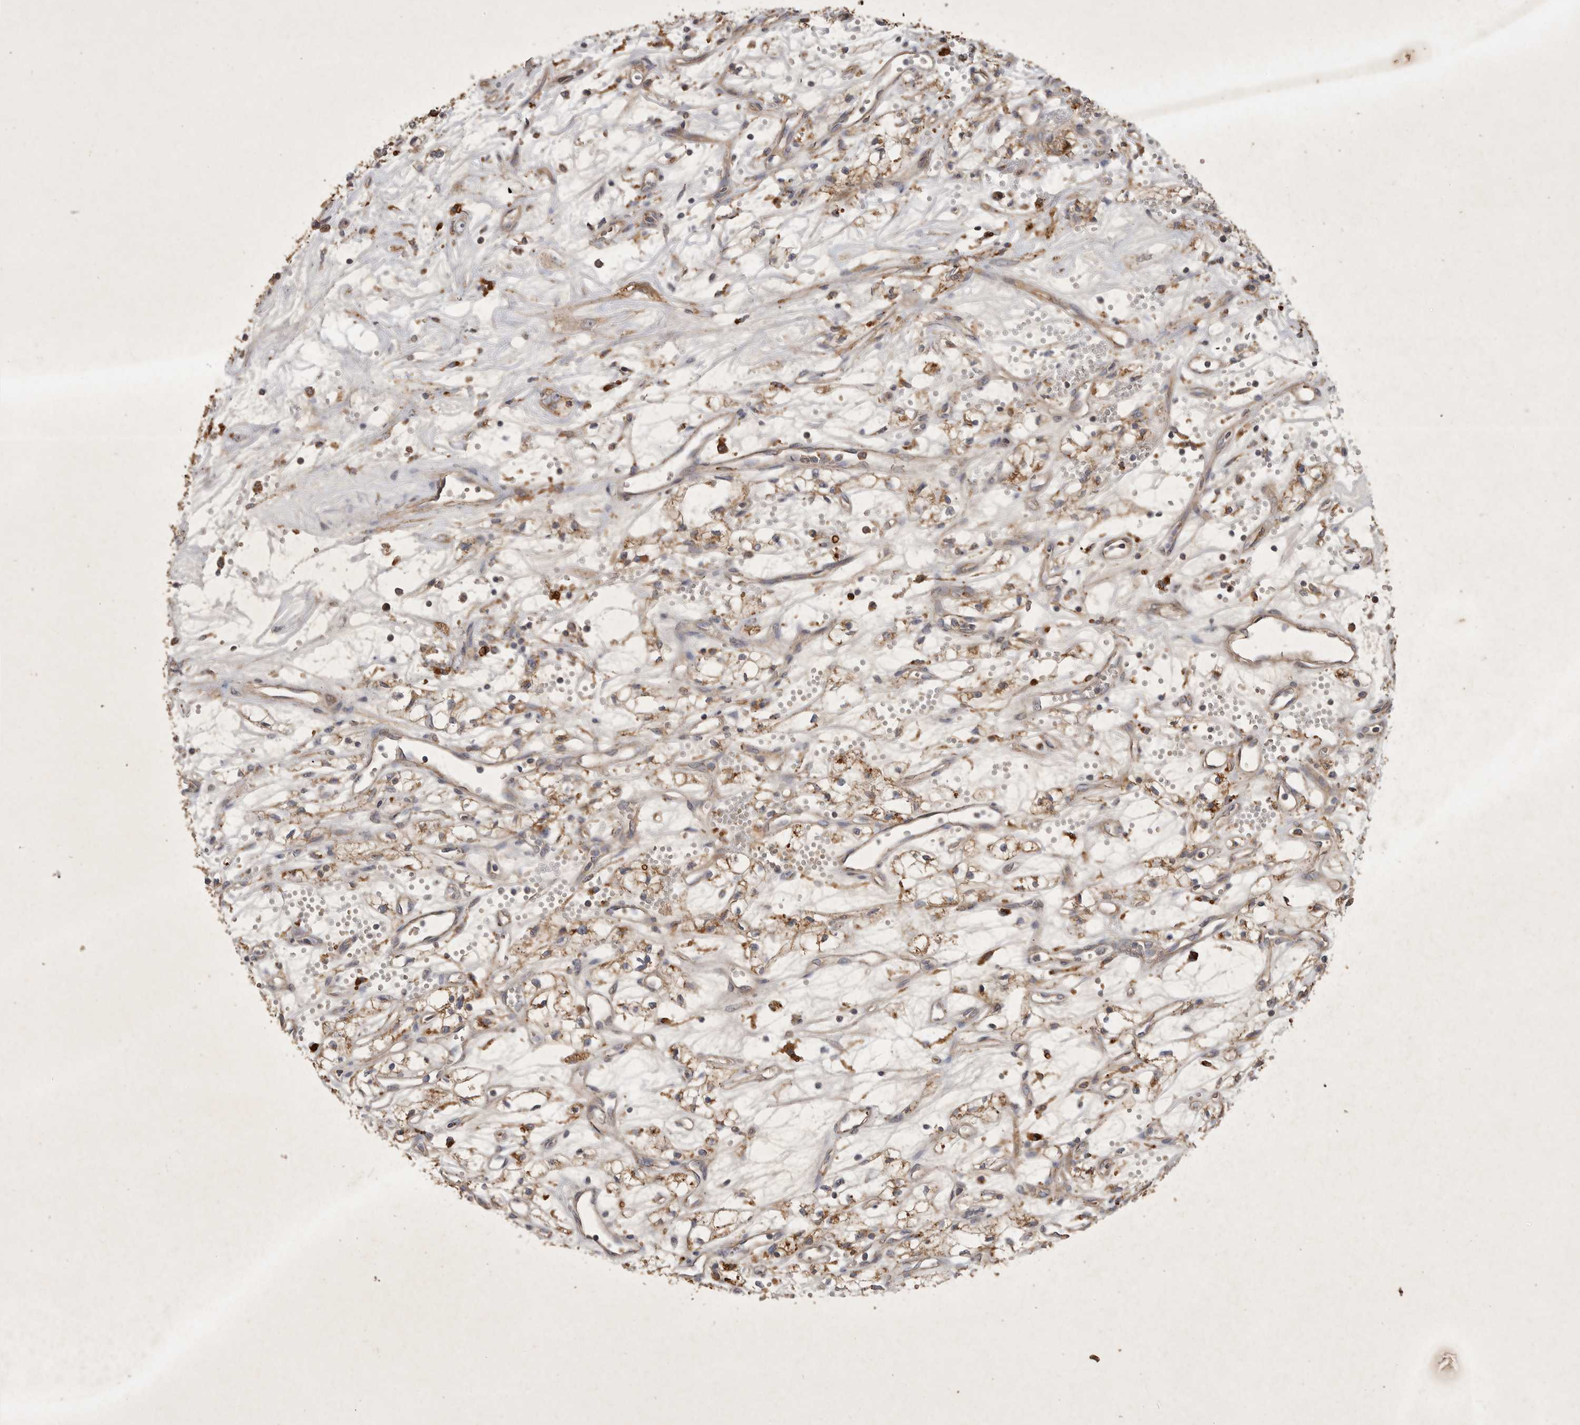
{"staining": {"intensity": "moderate", "quantity": ">75%", "location": "cytoplasmic/membranous"}, "tissue": "renal cancer", "cell_type": "Tumor cells", "image_type": "cancer", "snomed": [{"axis": "morphology", "description": "Adenocarcinoma, NOS"}, {"axis": "topography", "description": "Kidney"}], "caption": "Immunohistochemical staining of human renal adenocarcinoma reveals moderate cytoplasmic/membranous protein staining in about >75% of tumor cells.", "gene": "MRPL41", "patient": {"sex": "male", "age": 59}}